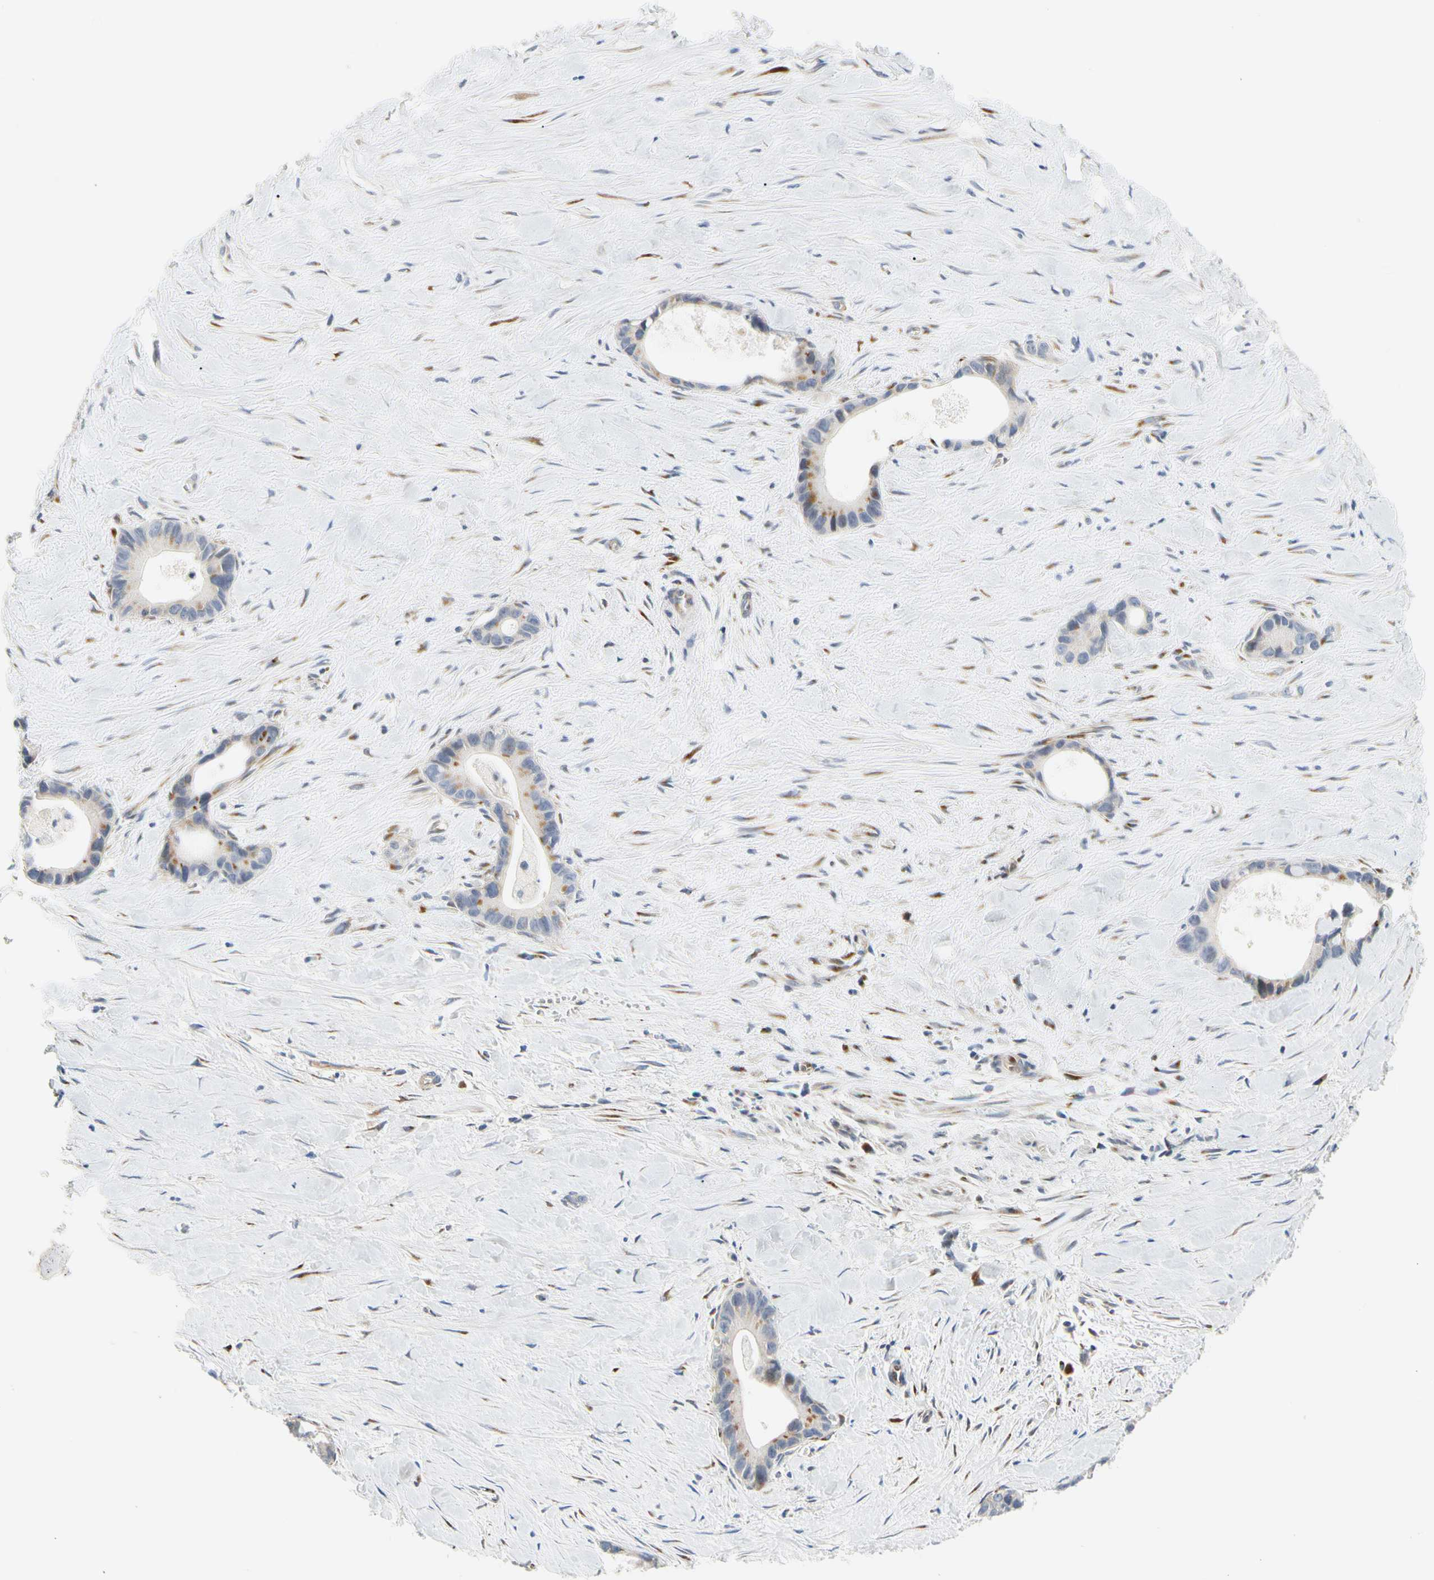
{"staining": {"intensity": "moderate", "quantity": "<25%", "location": "cytoplasmic/membranous"}, "tissue": "liver cancer", "cell_type": "Tumor cells", "image_type": "cancer", "snomed": [{"axis": "morphology", "description": "Cholangiocarcinoma"}, {"axis": "topography", "description": "Liver"}], "caption": "Protein analysis of liver cholangiocarcinoma tissue shows moderate cytoplasmic/membranous positivity in approximately <25% of tumor cells.", "gene": "ZNF236", "patient": {"sex": "female", "age": 55}}